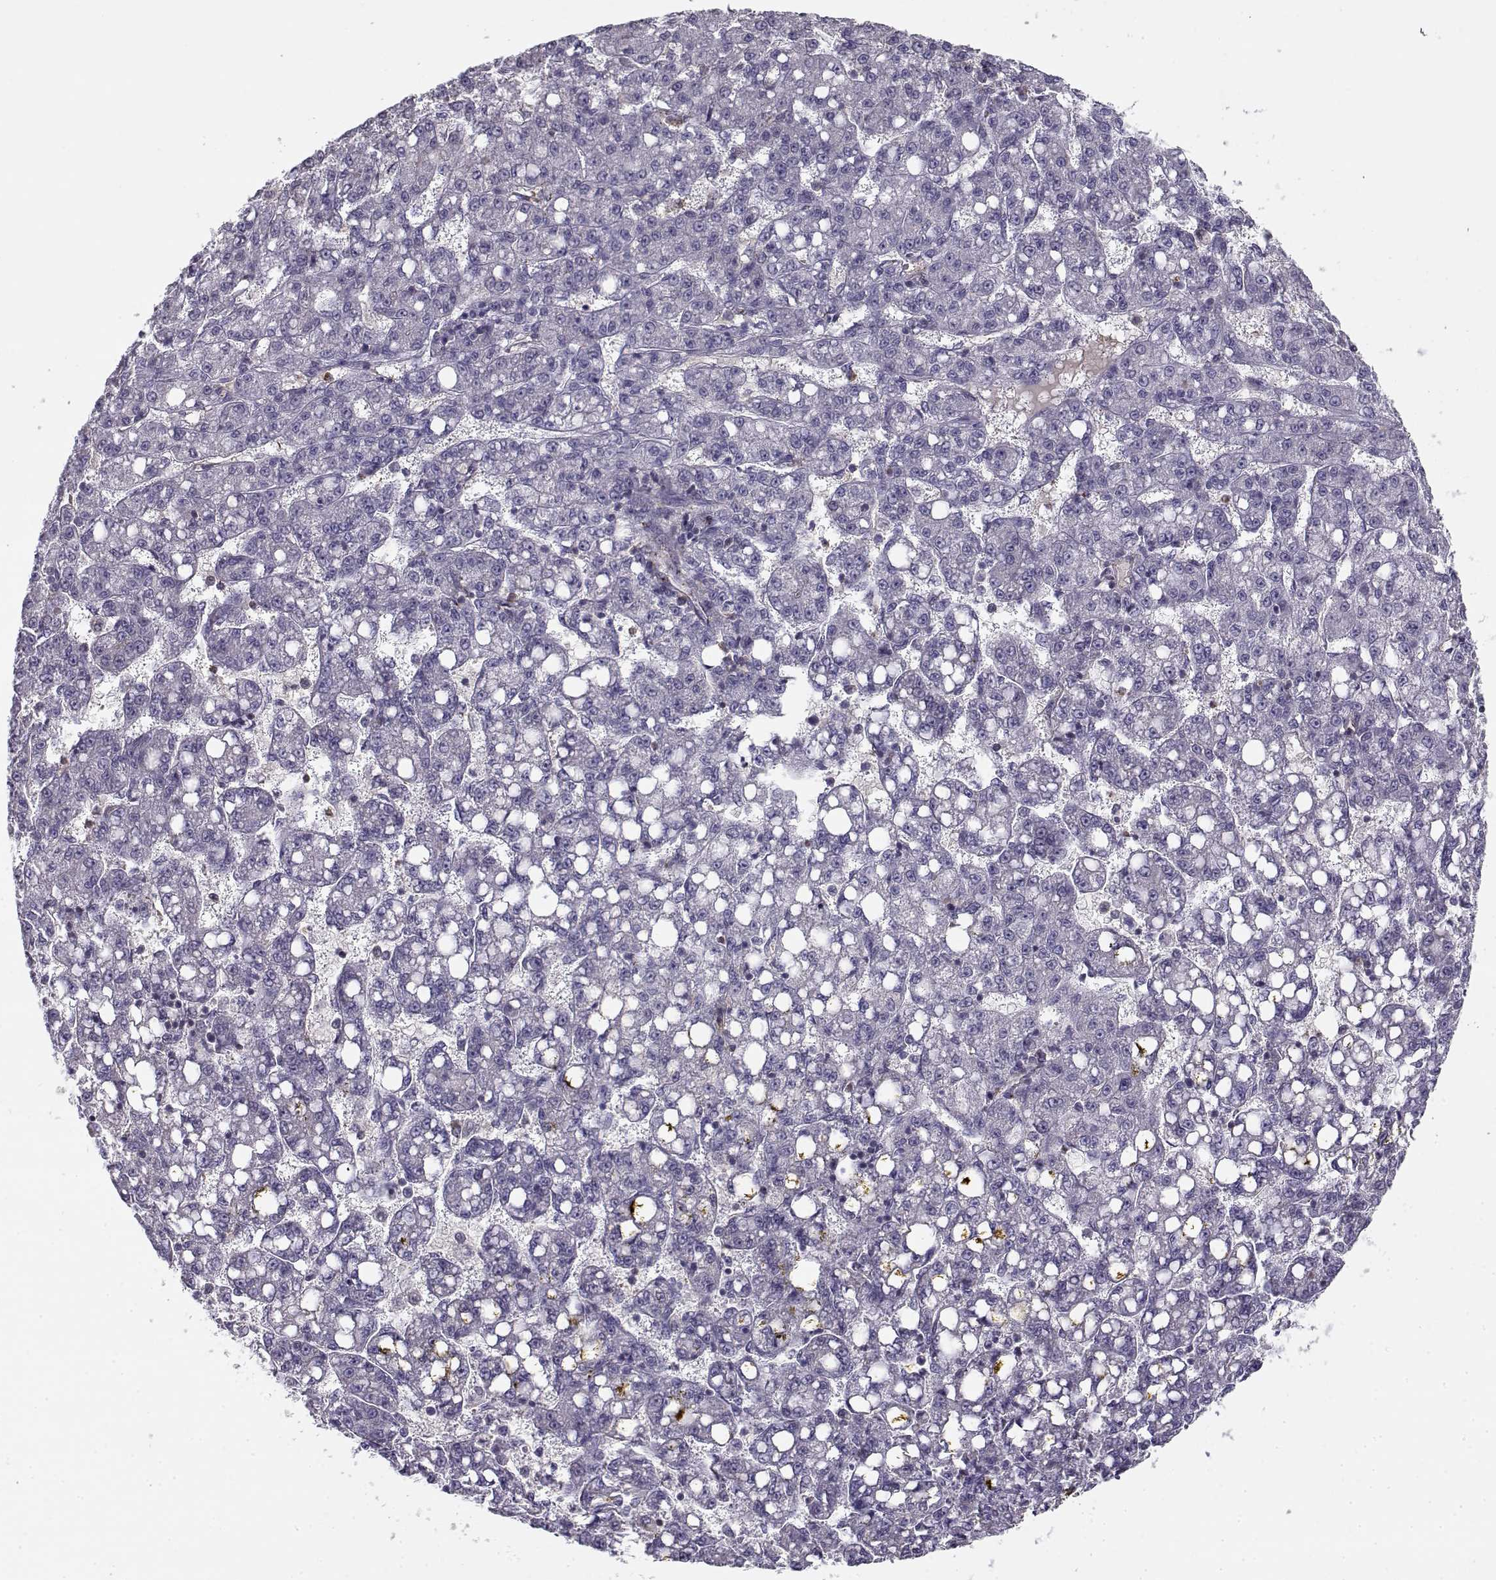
{"staining": {"intensity": "negative", "quantity": "none", "location": "none"}, "tissue": "liver cancer", "cell_type": "Tumor cells", "image_type": "cancer", "snomed": [{"axis": "morphology", "description": "Carcinoma, Hepatocellular, NOS"}, {"axis": "topography", "description": "Liver"}], "caption": "Tumor cells show no significant protein positivity in hepatocellular carcinoma (liver).", "gene": "MYO1A", "patient": {"sex": "female", "age": 65}}